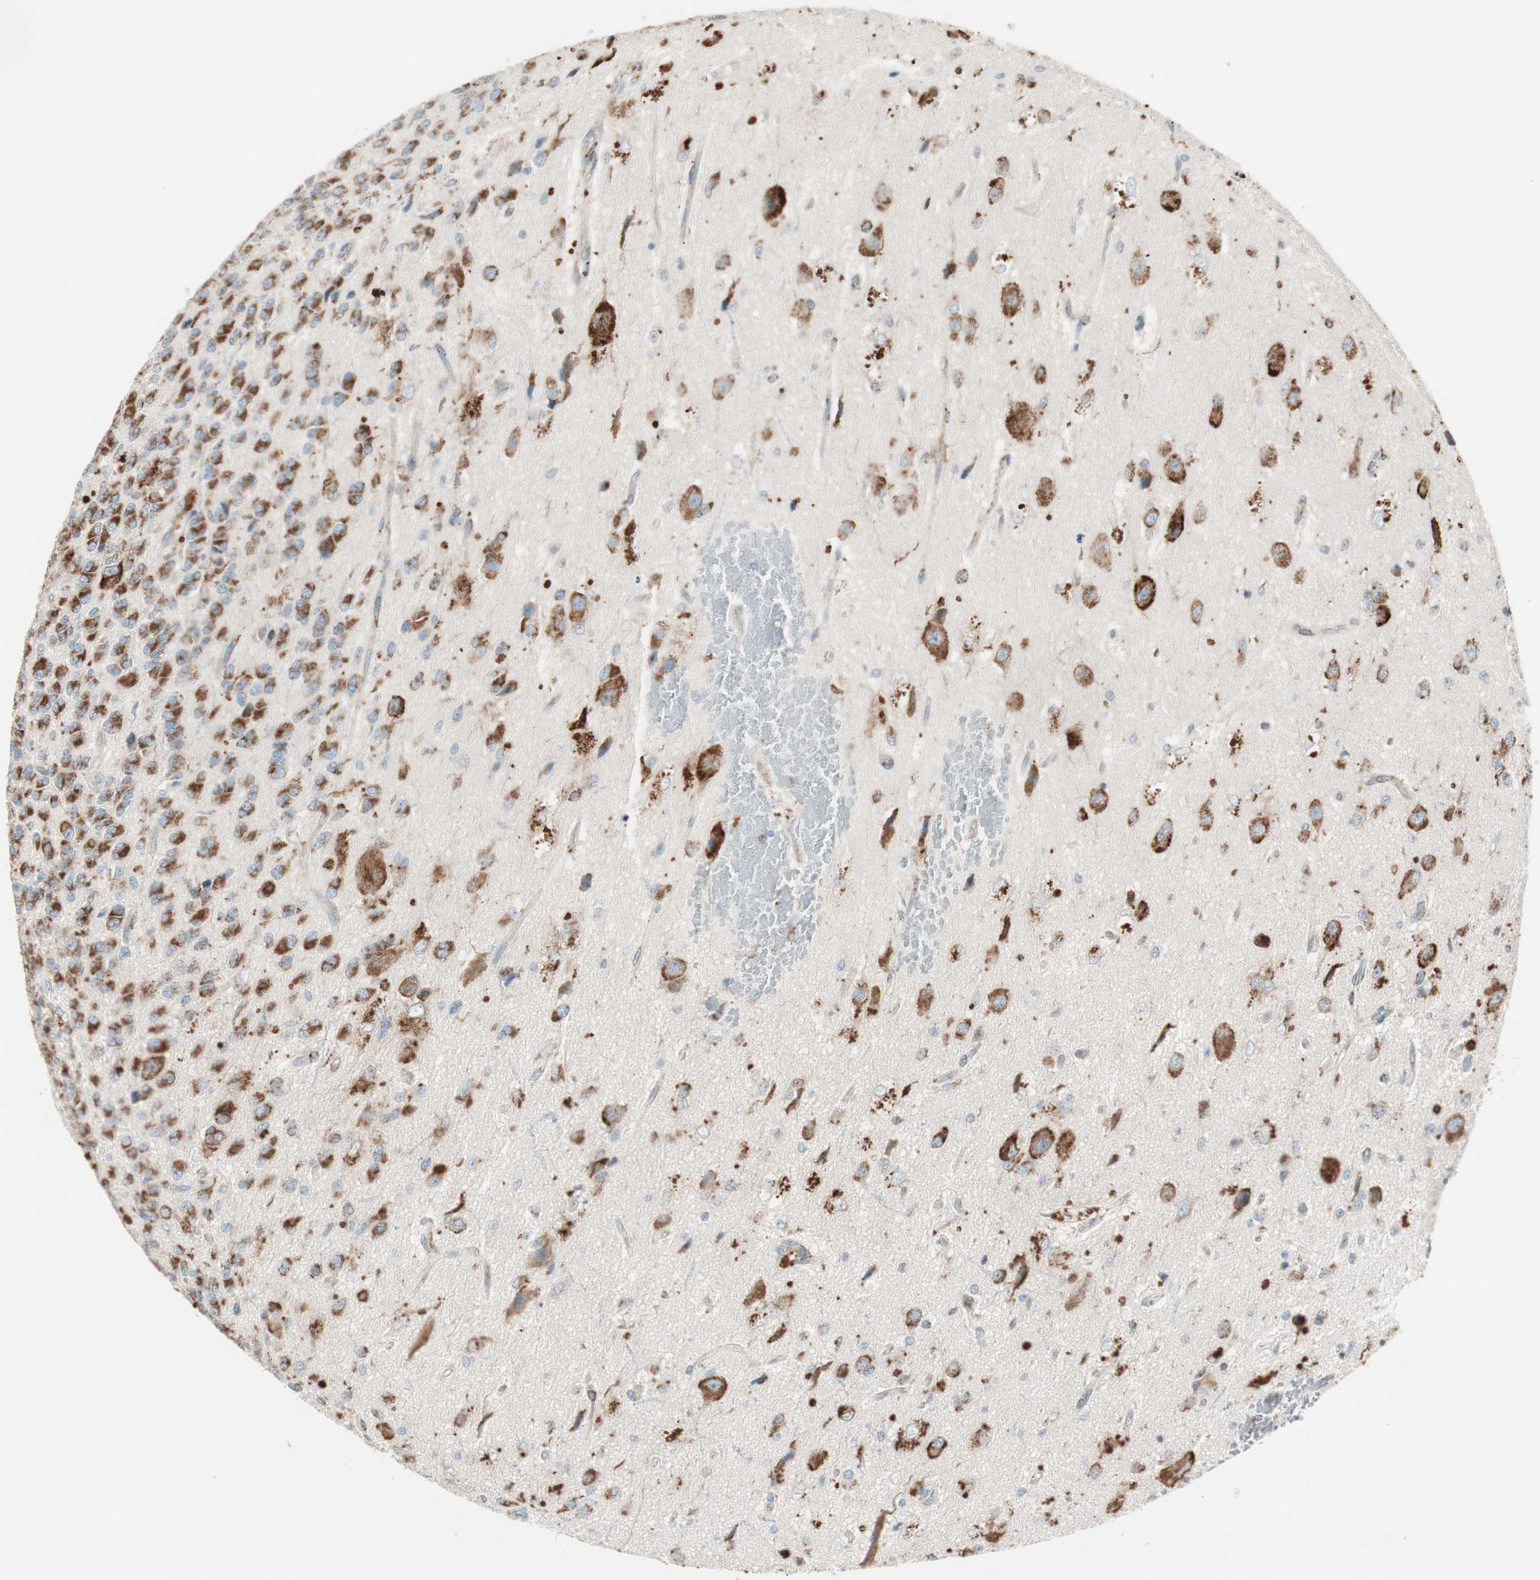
{"staining": {"intensity": "strong", "quantity": ">75%", "location": "cytoplasmic/membranous"}, "tissue": "glioma", "cell_type": "Tumor cells", "image_type": "cancer", "snomed": [{"axis": "morphology", "description": "Glioma, malignant, High grade"}, {"axis": "topography", "description": "pancreas cauda"}], "caption": "An image of glioma stained for a protein demonstrates strong cytoplasmic/membranous brown staining in tumor cells.", "gene": "P4HTM", "patient": {"sex": "male", "age": 60}}